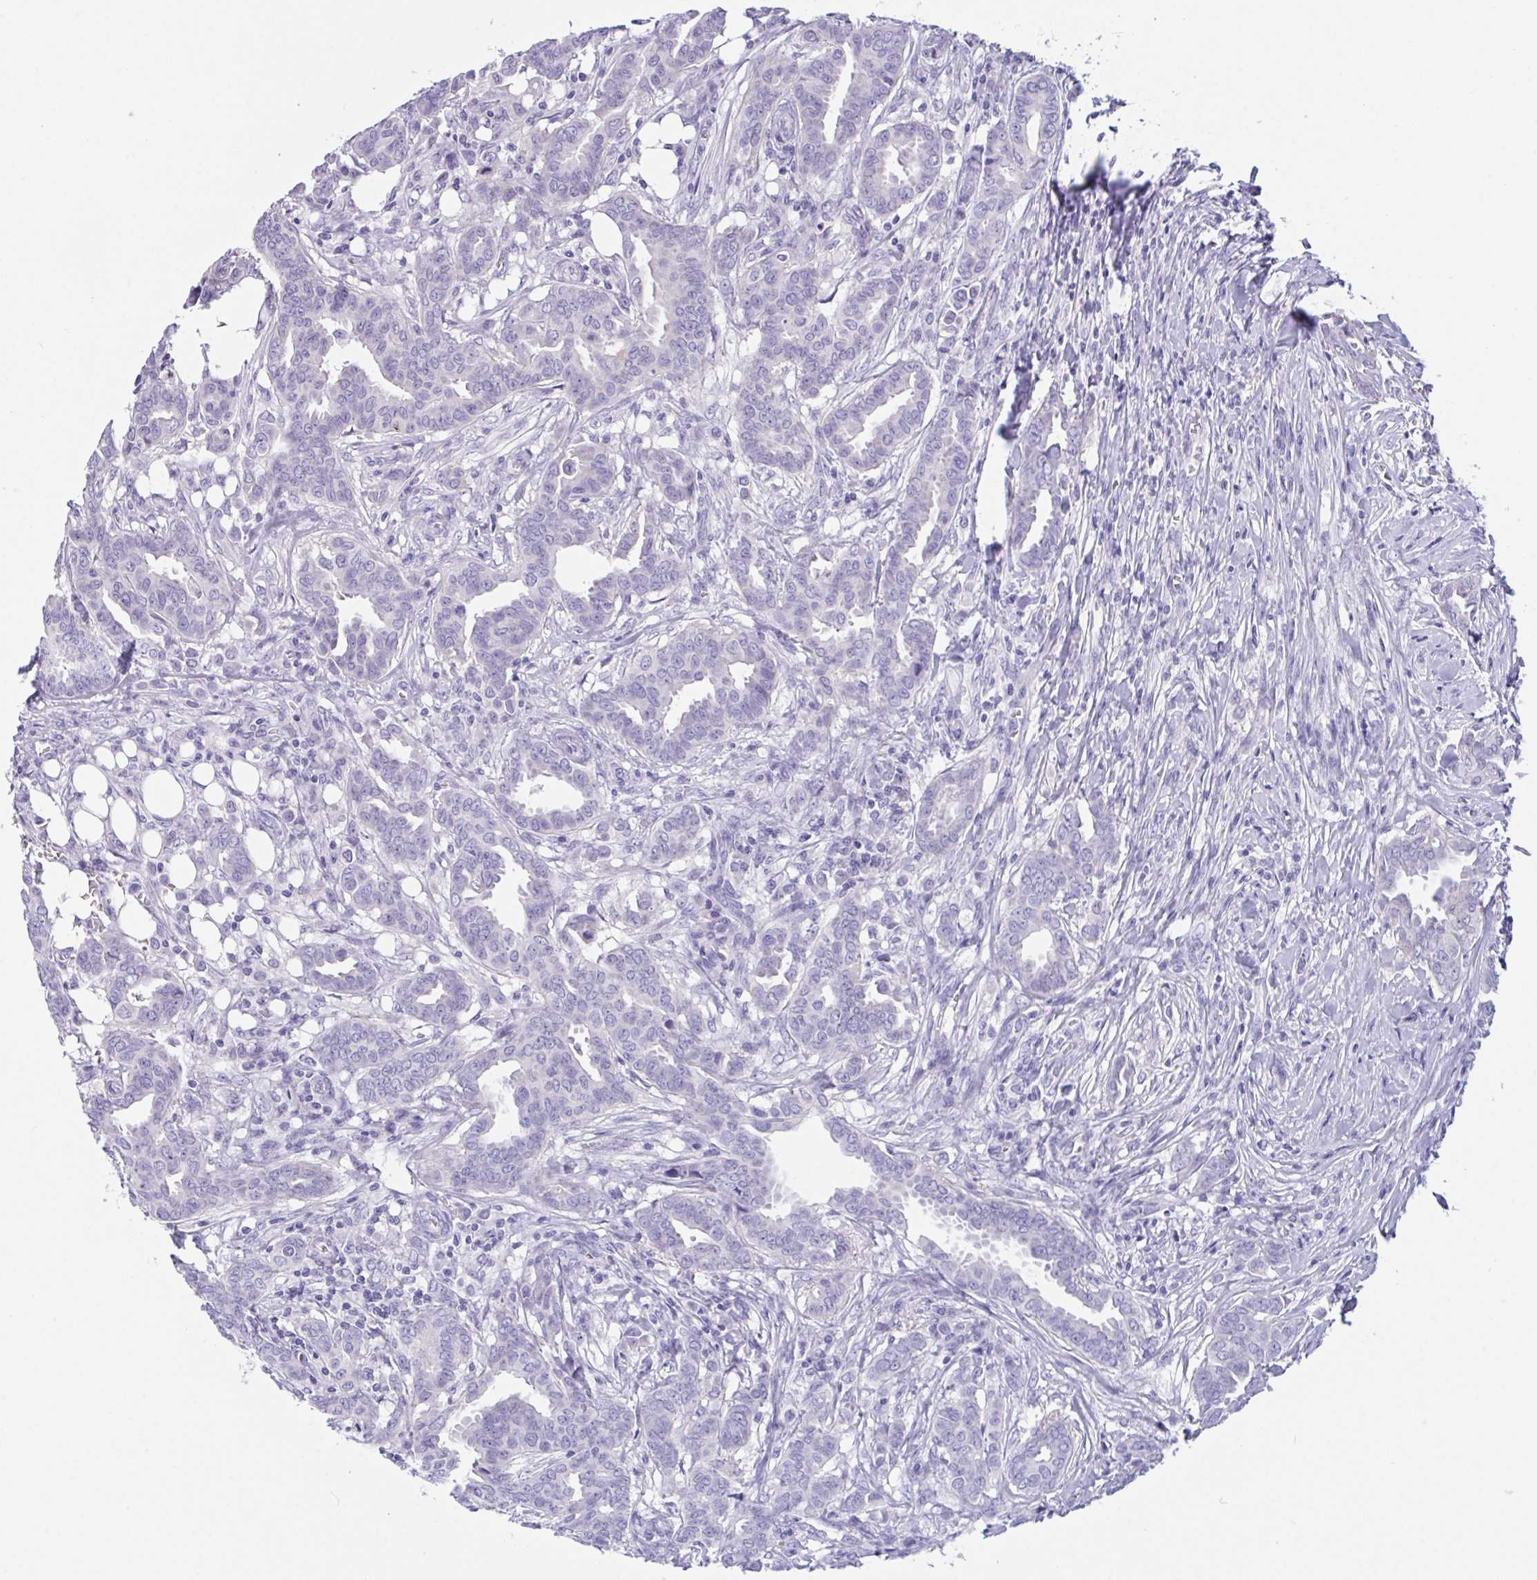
{"staining": {"intensity": "negative", "quantity": "none", "location": "none"}, "tissue": "breast cancer", "cell_type": "Tumor cells", "image_type": "cancer", "snomed": [{"axis": "morphology", "description": "Duct carcinoma"}, {"axis": "topography", "description": "Breast"}], "caption": "There is no significant positivity in tumor cells of breast cancer (invasive ductal carcinoma).", "gene": "OXLD1", "patient": {"sex": "female", "age": 45}}